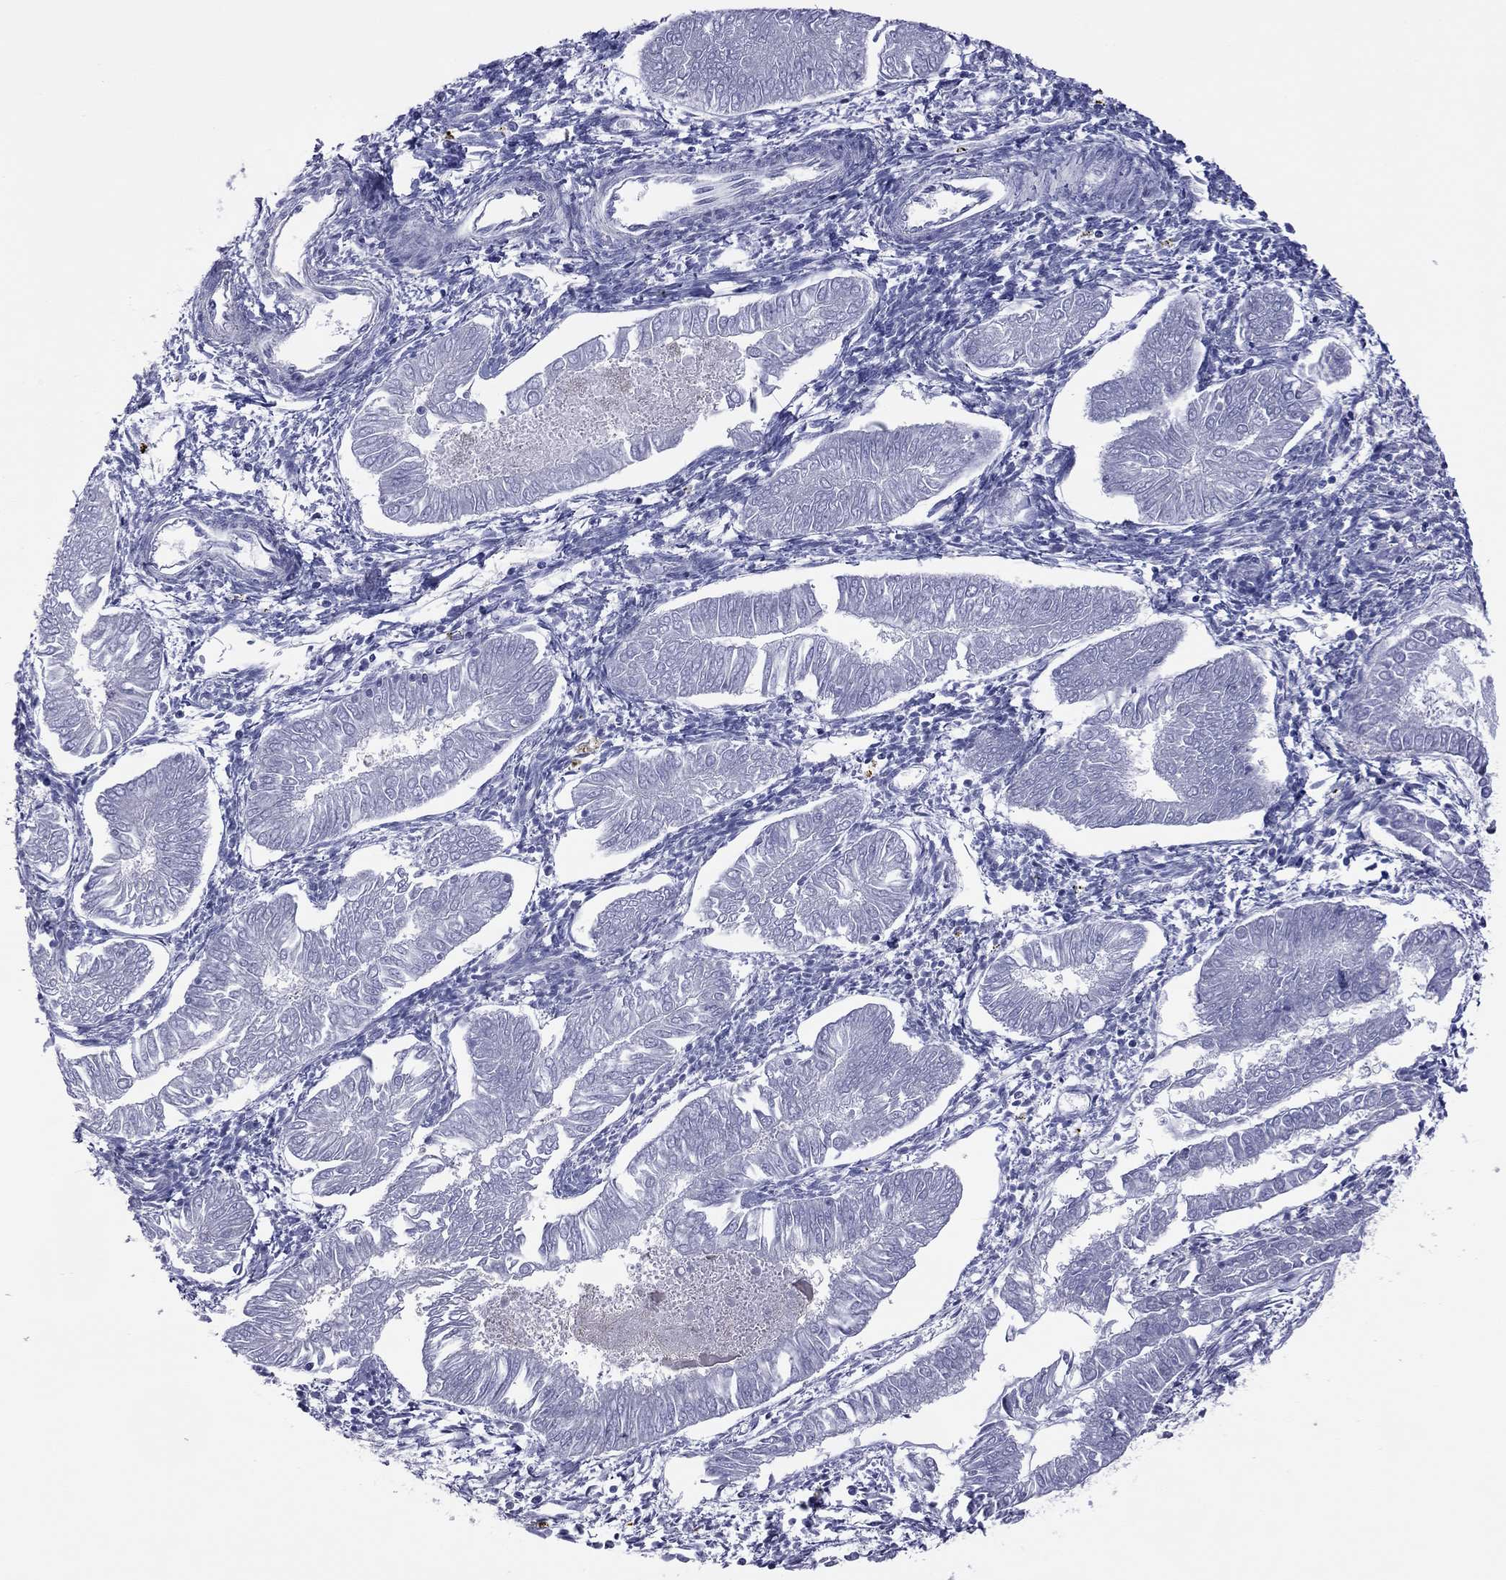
{"staining": {"intensity": "negative", "quantity": "none", "location": "none"}, "tissue": "endometrial cancer", "cell_type": "Tumor cells", "image_type": "cancer", "snomed": [{"axis": "morphology", "description": "Adenocarcinoma, NOS"}, {"axis": "topography", "description": "Endometrium"}], "caption": "Protein analysis of adenocarcinoma (endometrial) shows no significant expression in tumor cells. (Stains: DAB (3,3'-diaminobenzidine) immunohistochemistry (IHC) with hematoxylin counter stain, Microscopy: brightfield microscopy at high magnification).", "gene": "POU5F2", "patient": {"sex": "female", "age": 53}}